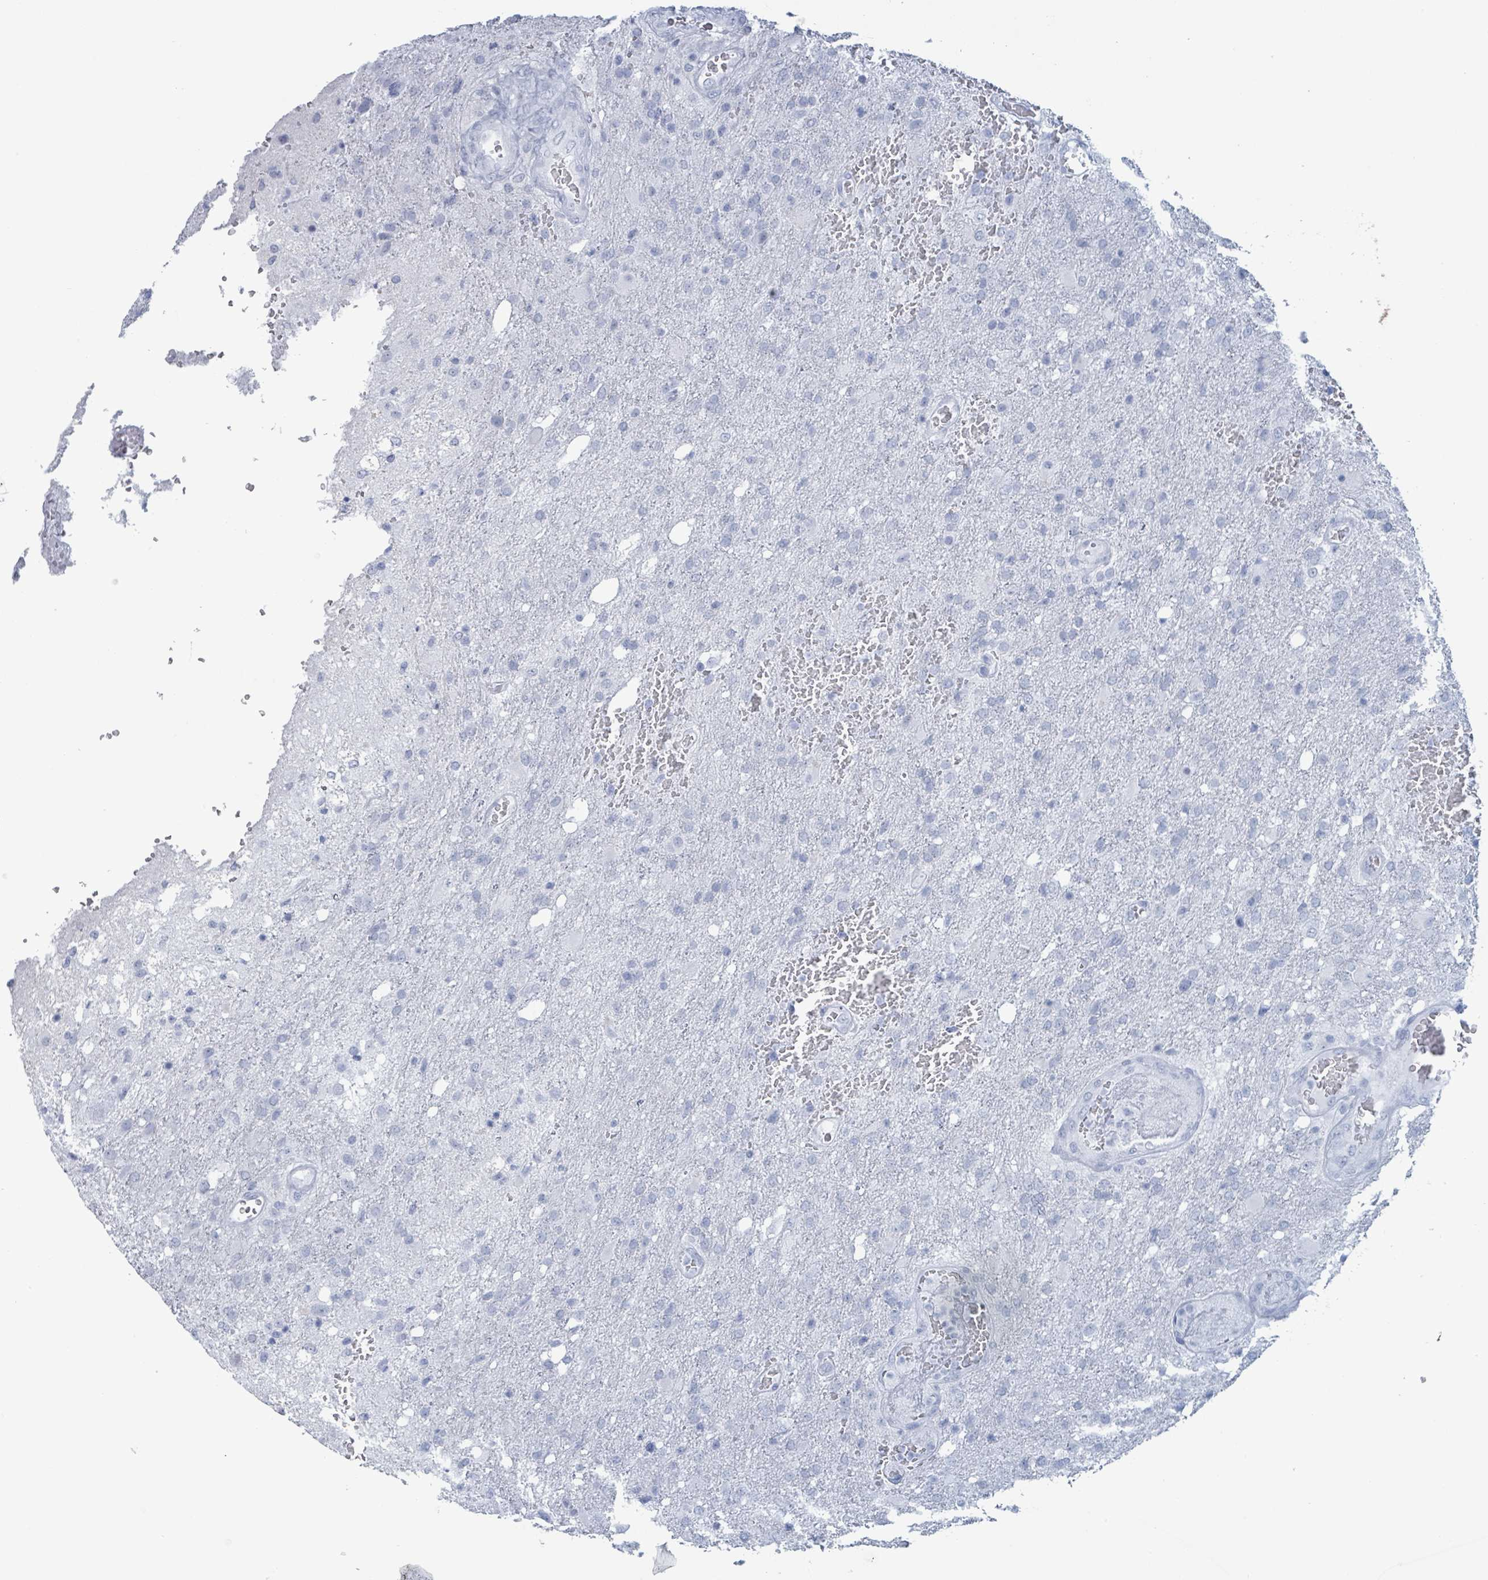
{"staining": {"intensity": "negative", "quantity": "none", "location": "none"}, "tissue": "glioma", "cell_type": "Tumor cells", "image_type": "cancer", "snomed": [{"axis": "morphology", "description": "Glioma, malignant, High grade"}, {"axis": "topography", "description": "Brain"}], "caption": "Immunohistochemistry photomicrograph of neoplastic tissue: malignant high-grade glioma stained with DAB reveals no significant protein positivity in tumor cells. The staining was performed using DAB to visualize the protein expression in brown, while the nuclei were stained in blue with hematoxylin (Magnification: 20x).", "gene": "KRT8", "patient": {"sex": "female", "age": 74}}